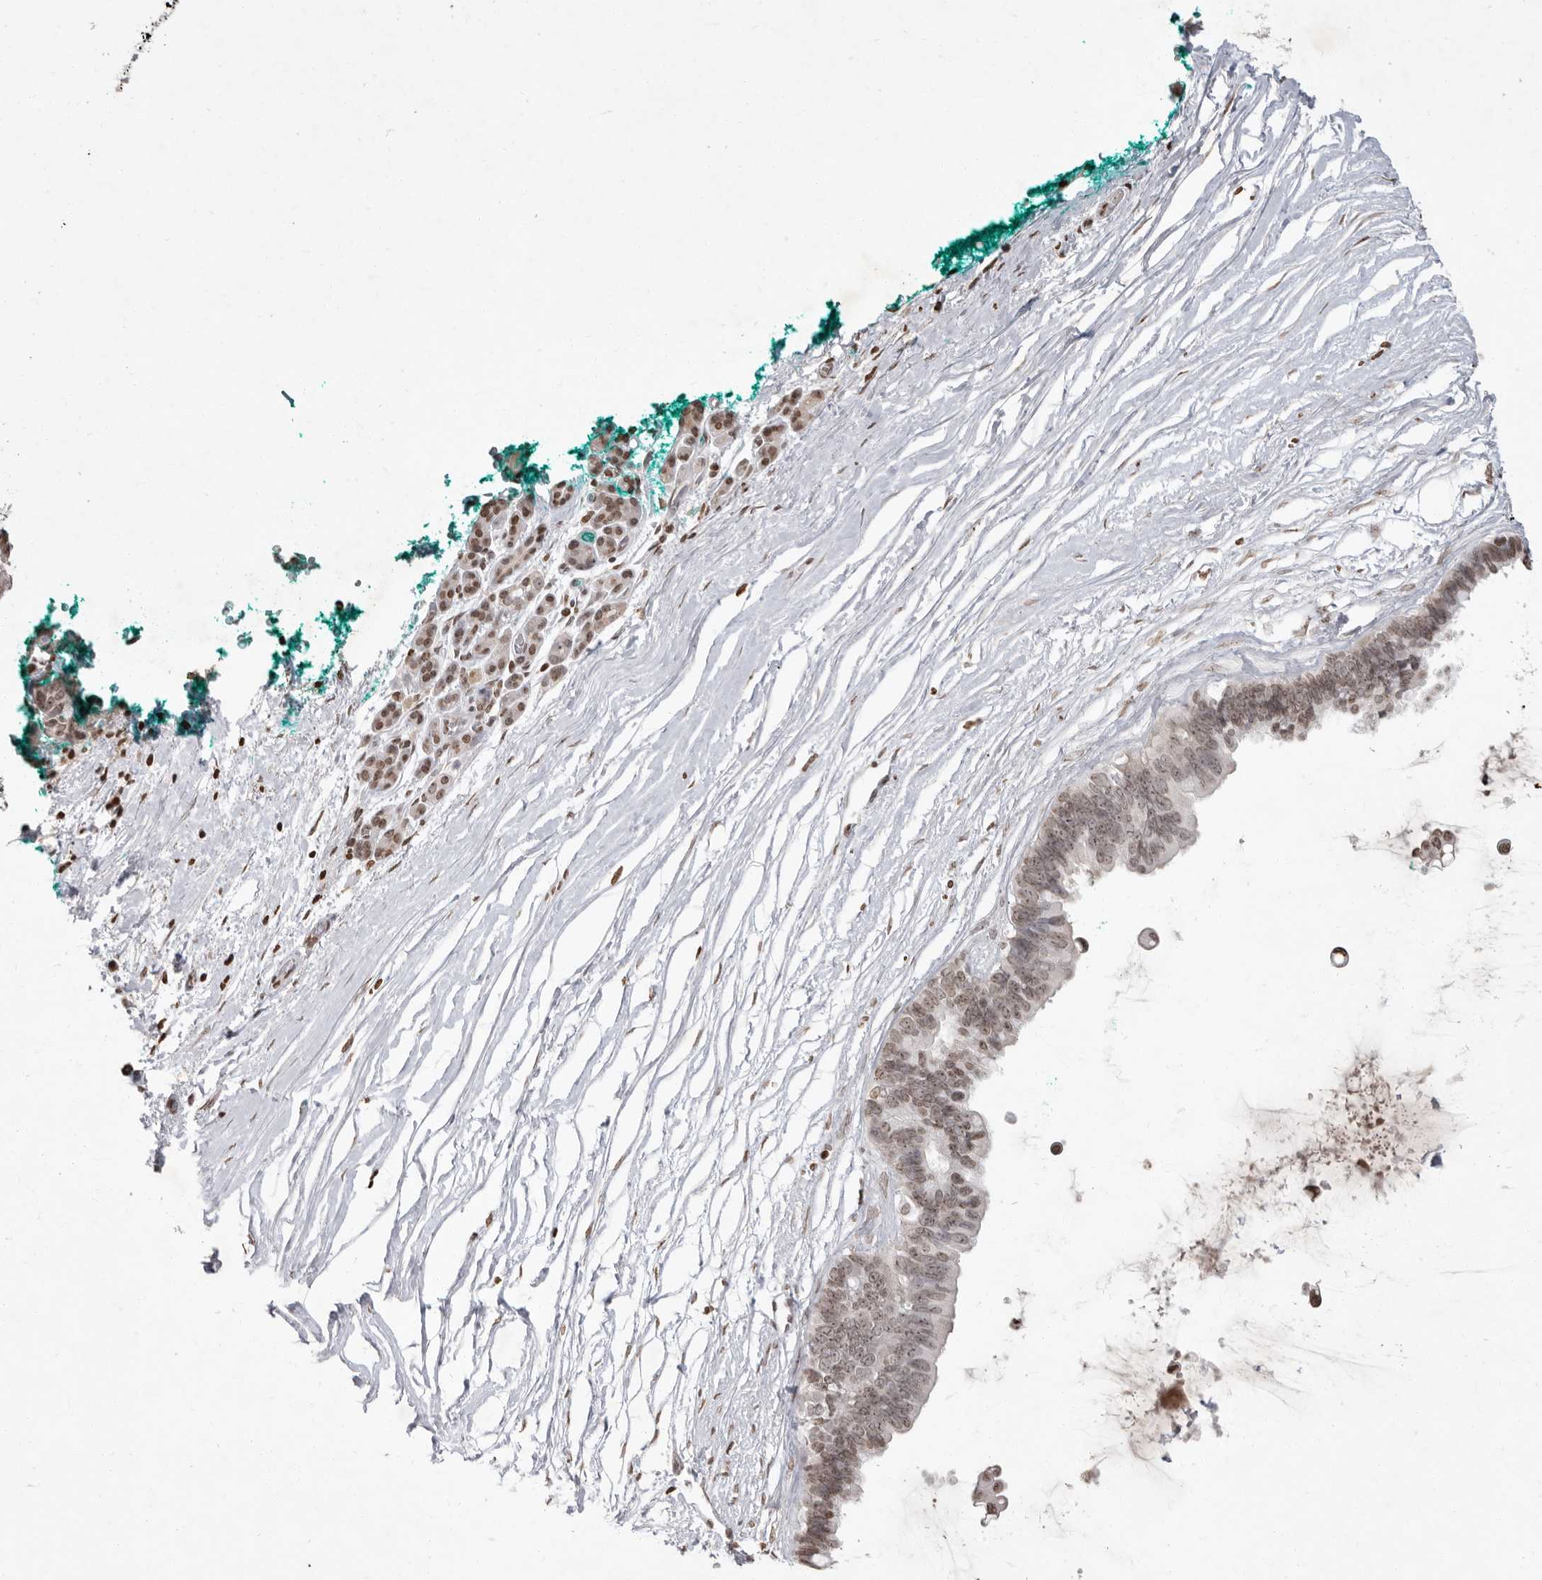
{"staining": {"intensity": "weak", "quantity": ">75%", "location": "nuclear"}, "tissue": "pancreatic cancer", "cell_type": "Tumor cells", "image_type": "cancer", "snomed": [{"axis": "morphology", "description": "Adenocarcinoma, NOS"}, {"axis": "topography", "description": "Pancreas"}], "caption": "DAB (3,3'-diaminobenzidine) immunohistochemical staining of pancreatic cancer (adenocarcinoma) reveals weak nuclear protein expression in about >75% of tumor cells. The staining is performed using DAB brown chromogen to label protein expression. The nuclei are counter-stained blue using hematoxylin.", "gene": "WDR45", "patient": {"sex": "female", "age": 72}}